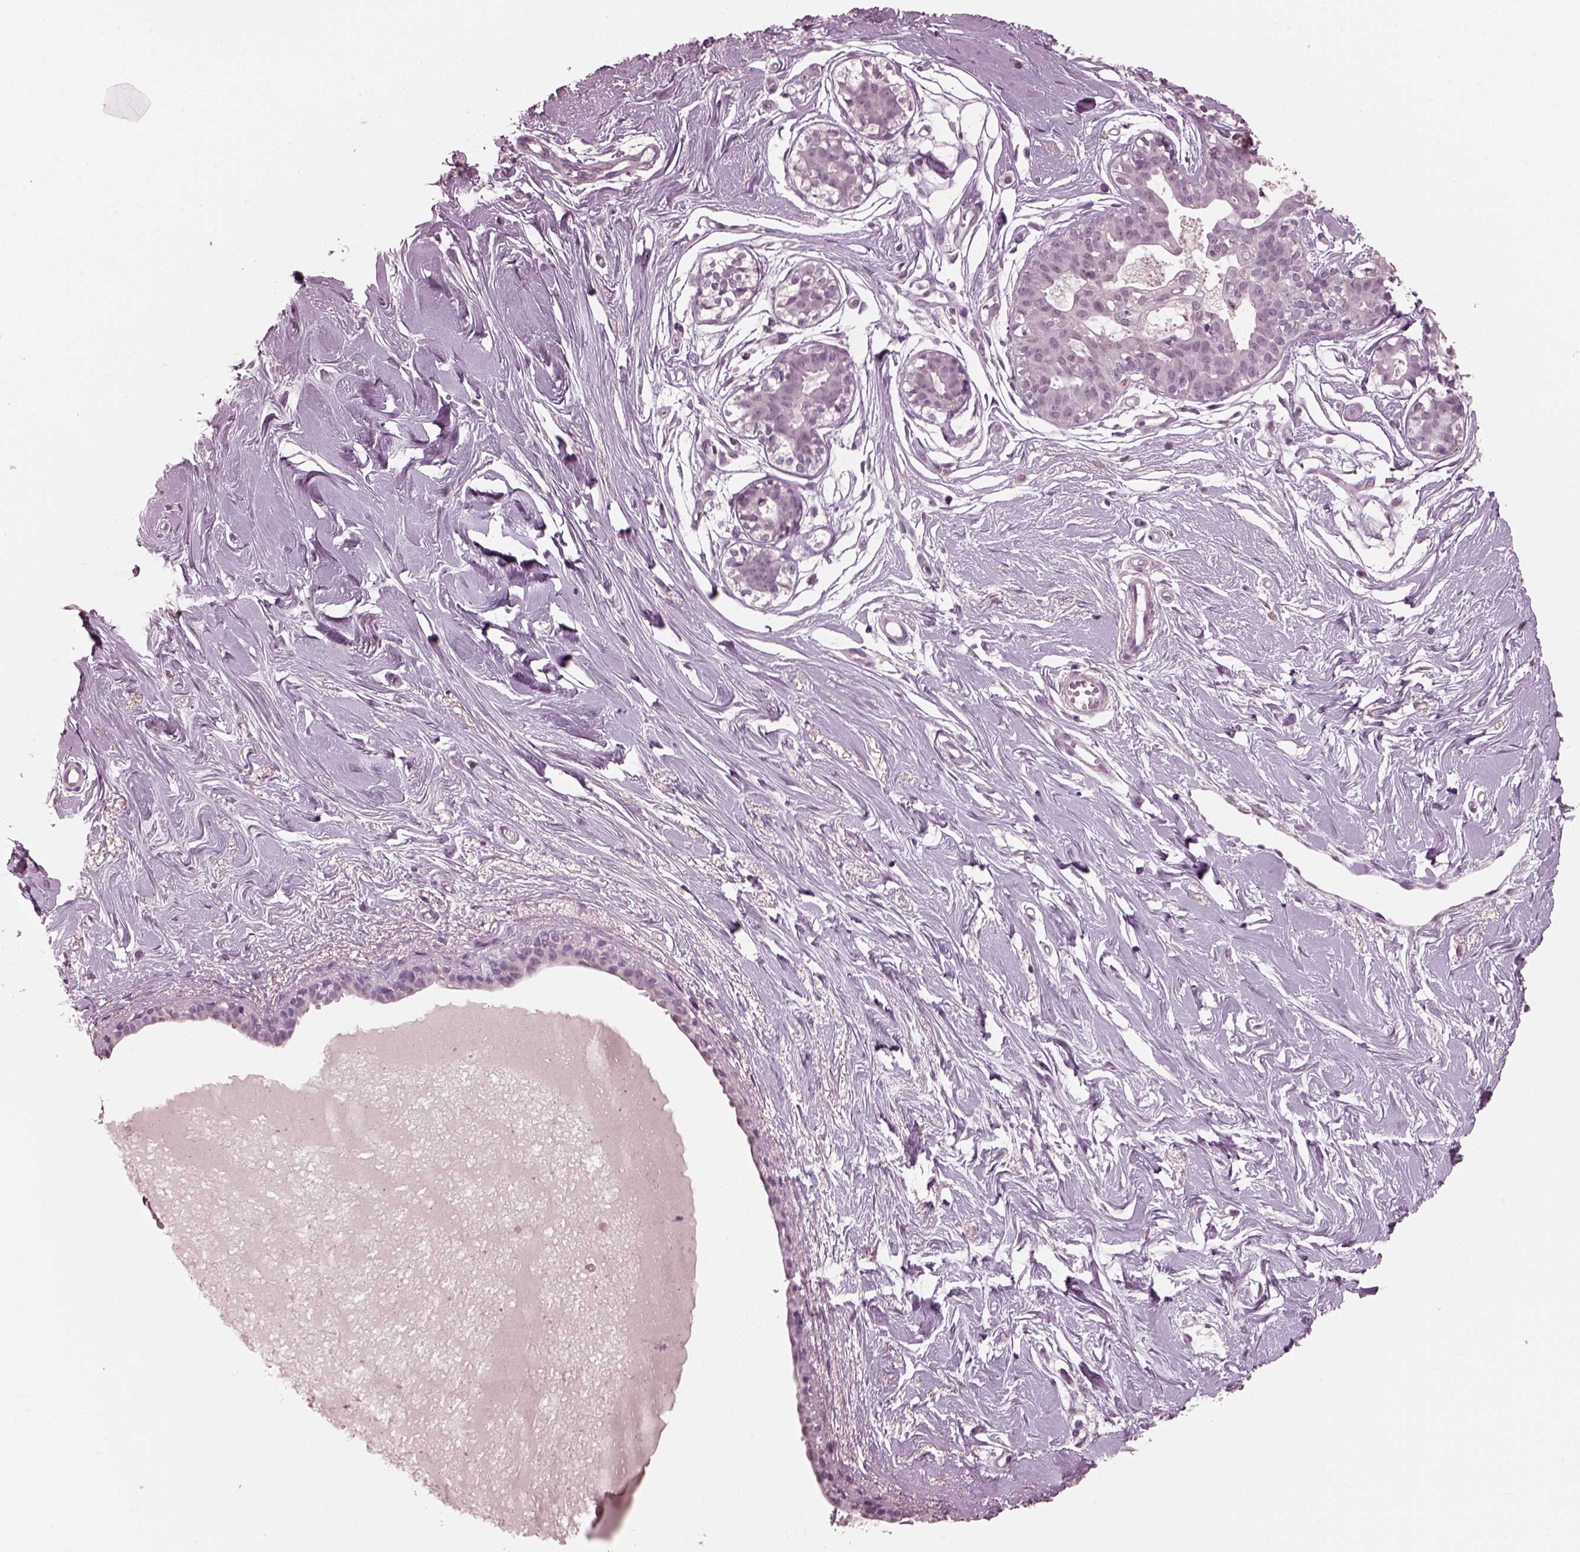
{"staining": {"intensity": "negative", "quantity": "none", "location": "none"}, "tissue": "breast", "cell_type": "Adipocytes", "image_type": "normal", "snomed": [{"axis": "morphology", "description": "Normal tissue, NOS"}, {"axis": "topography", "description": "Breast"}], "caption": "This is an immunohistochemistry micrograph of benign human breast. There is no staining in adipocytes.", "gene": "TSKS", "patient": {"sex": "female", "age": 49}}